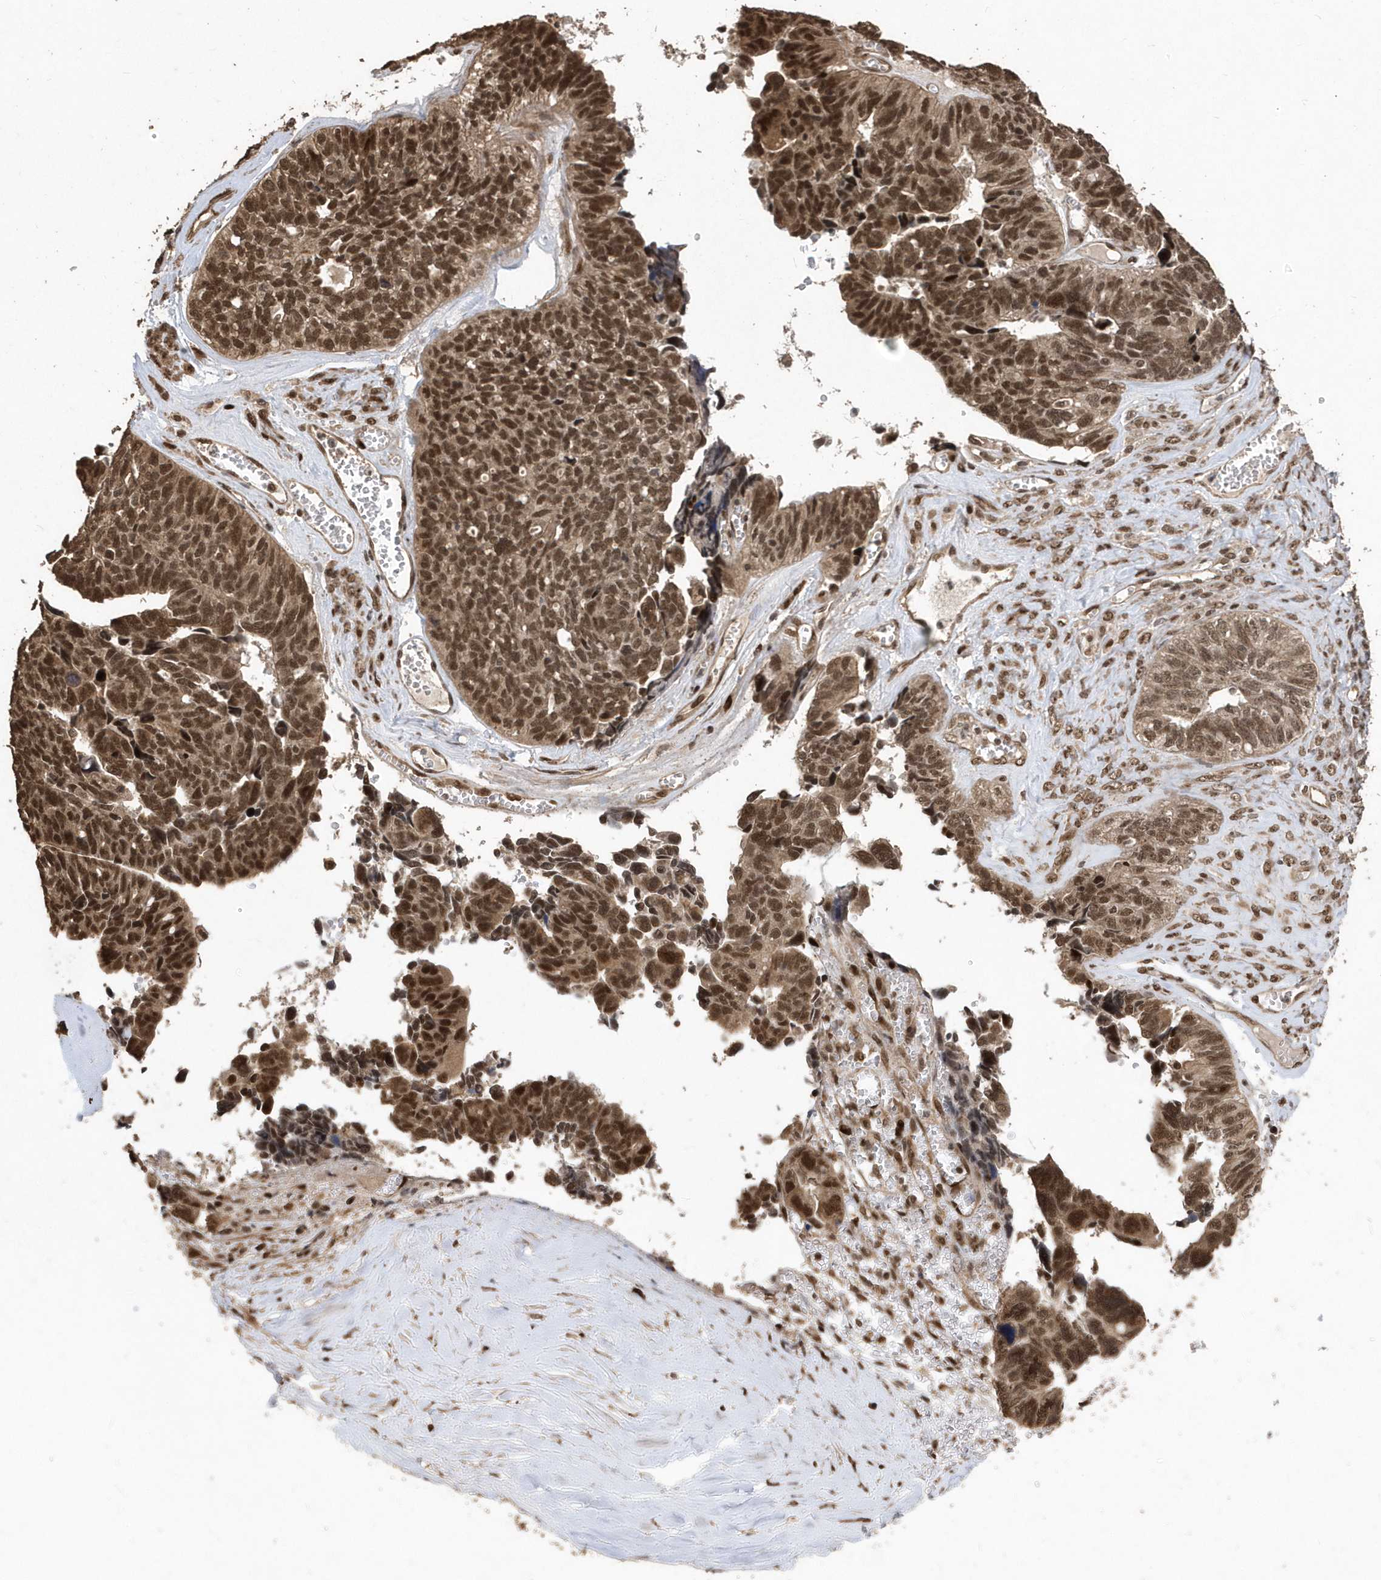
{"staining": {"intensity": "moderate", "quantity": ">75%", "location": "nuclear"}, "tissue": "ovarian cancer", "cell_type": "Tumor cells", "image_type": "cancer", "snomed": [{"axis": "morphology", "description": "Cystadenocarcinoma, serous, NOS"}, {"axis": "topography", "description": "Ovary"}], "caption": "Brown immunohistochemical staining in ovarian cancer (serous cystadenocarcinoma) demonstrates moderate nuclear staining in about >75% of tumor cells.", "gene": "INTS12", "patient": {"sex": "female", "age": 79}}